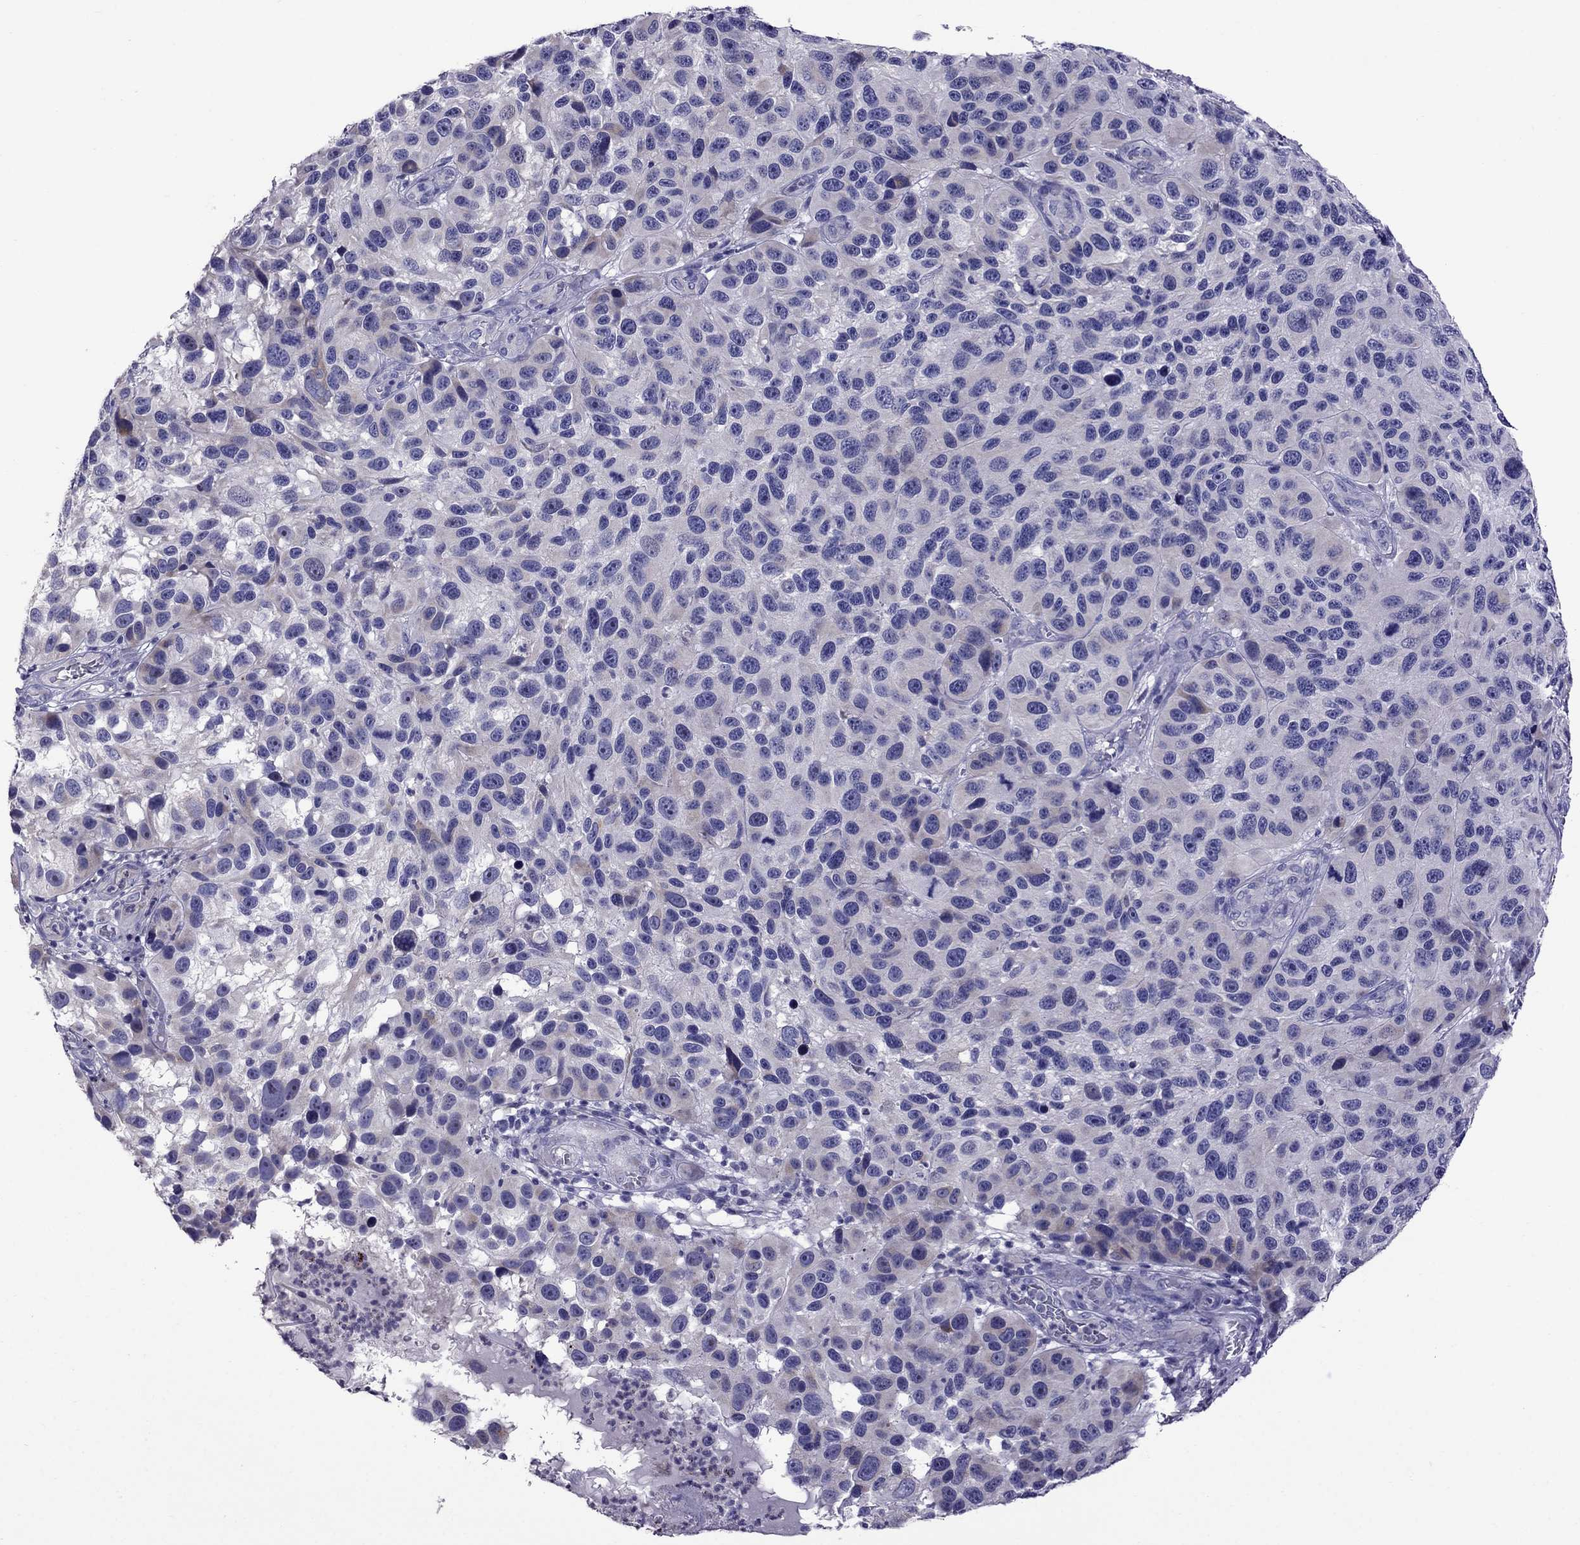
{"staining": {"intensity": "negative", "quantity": "none", "location": "none"}, "tissue": "melanoma", "cell_type": "Tumor cells", "image_type": "cancer", "snomed": [{"axis": "morphology", "description": "Malignant melanoma, NOS"}, {"axis": "topography", "description": "Skin"}], "caption": "Tumor cells are negative for brown protein staining in malignant melanoma.", "gene": "OXCT2", "patient": {"sex": "male", "age": 53}}